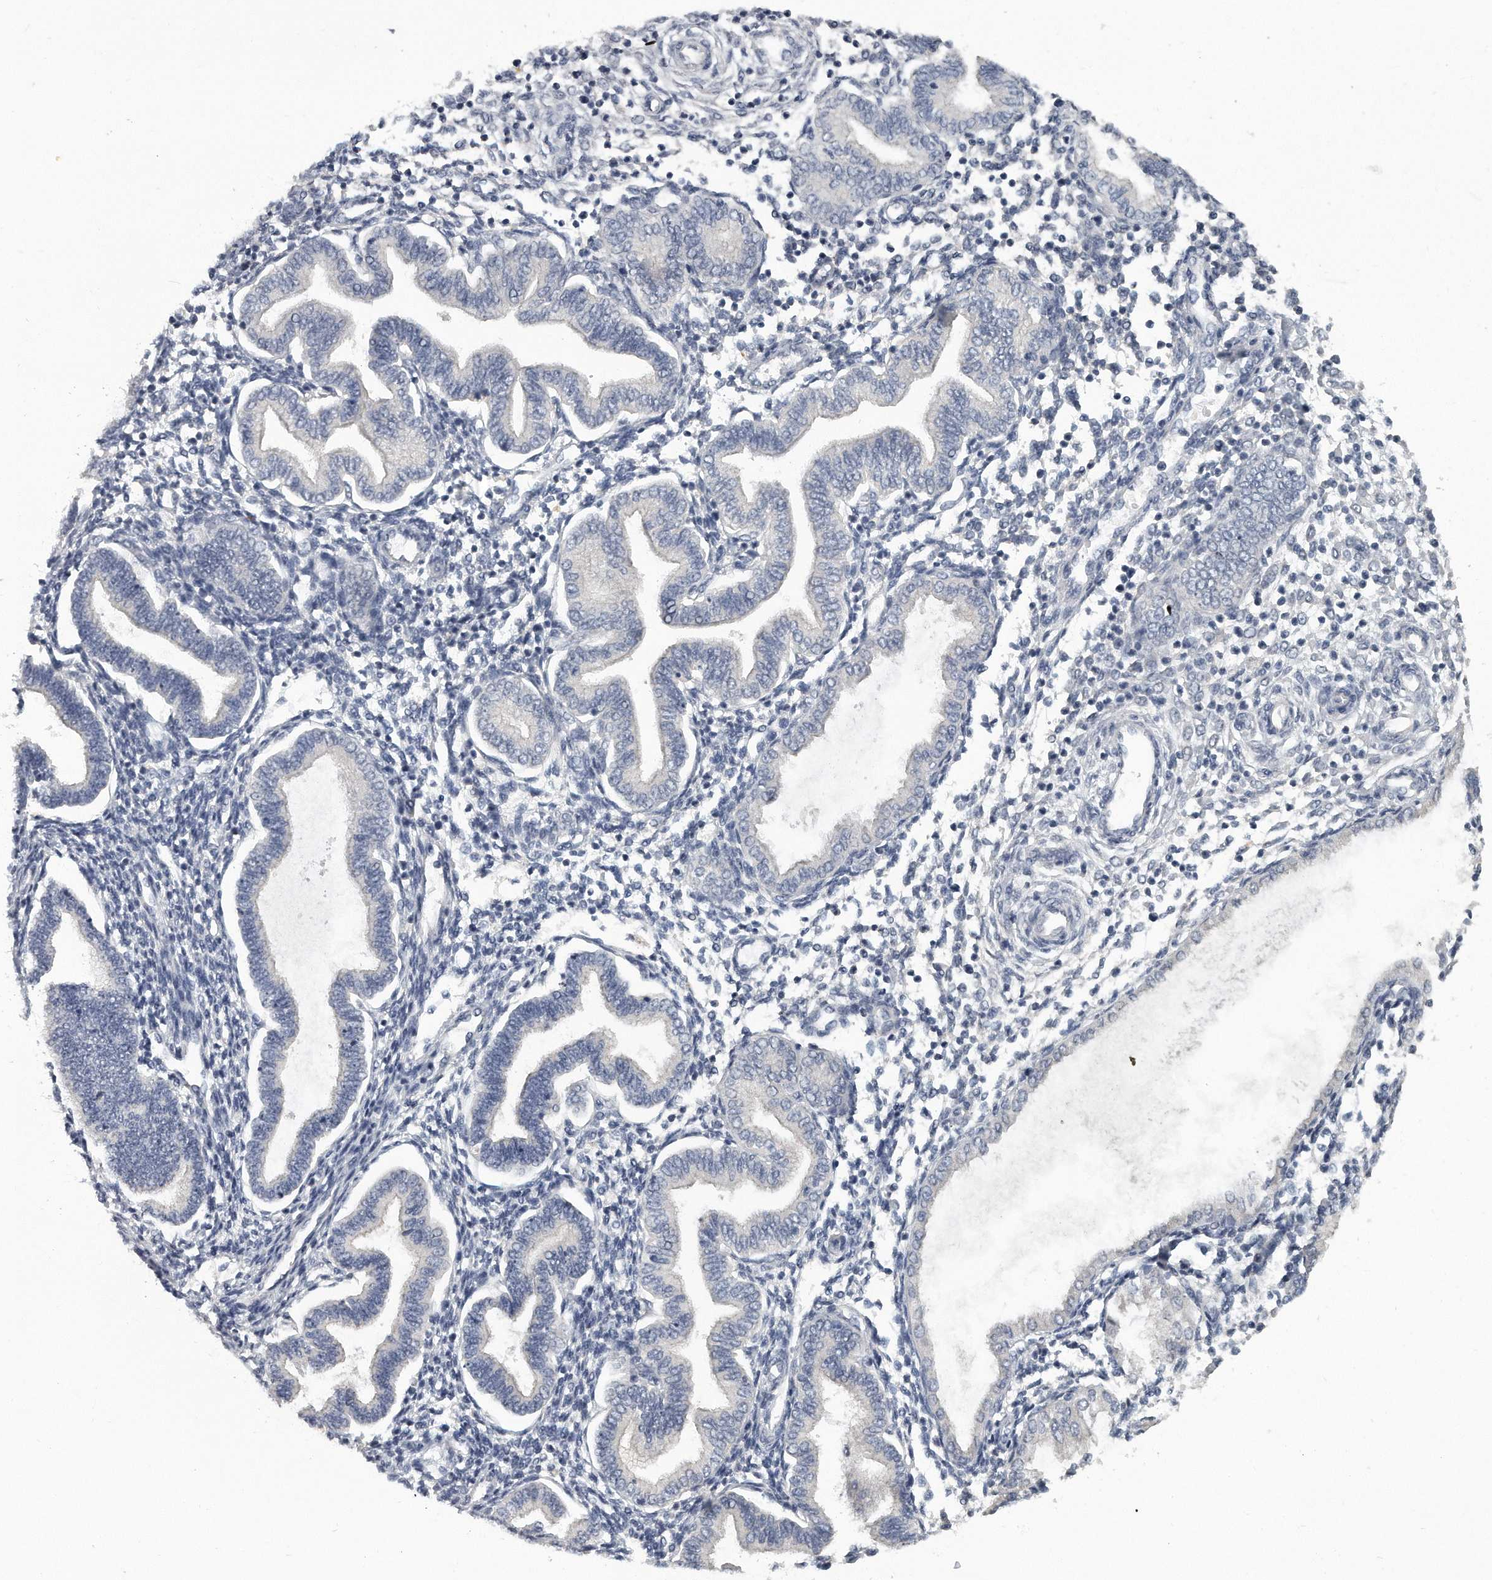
{"staining": {"intensity": "negative", "quantity": "none", "location": "none"}, "tissue": "endometrium", "cell_type": "Cells in endometrial stroma", "image_type": "normal", "snomed": [{"axis": "morphology", "description": "Normal tissue, NOS"}, {"axis": "topography", "description": "Endometrium"}], "caption": "Protein analysis of unremarkable endometrium exhibits no significant staining in cells in endometrial stroma.", "gene": "KLHL7", "patient": {"sex": "female", "age": 53}}